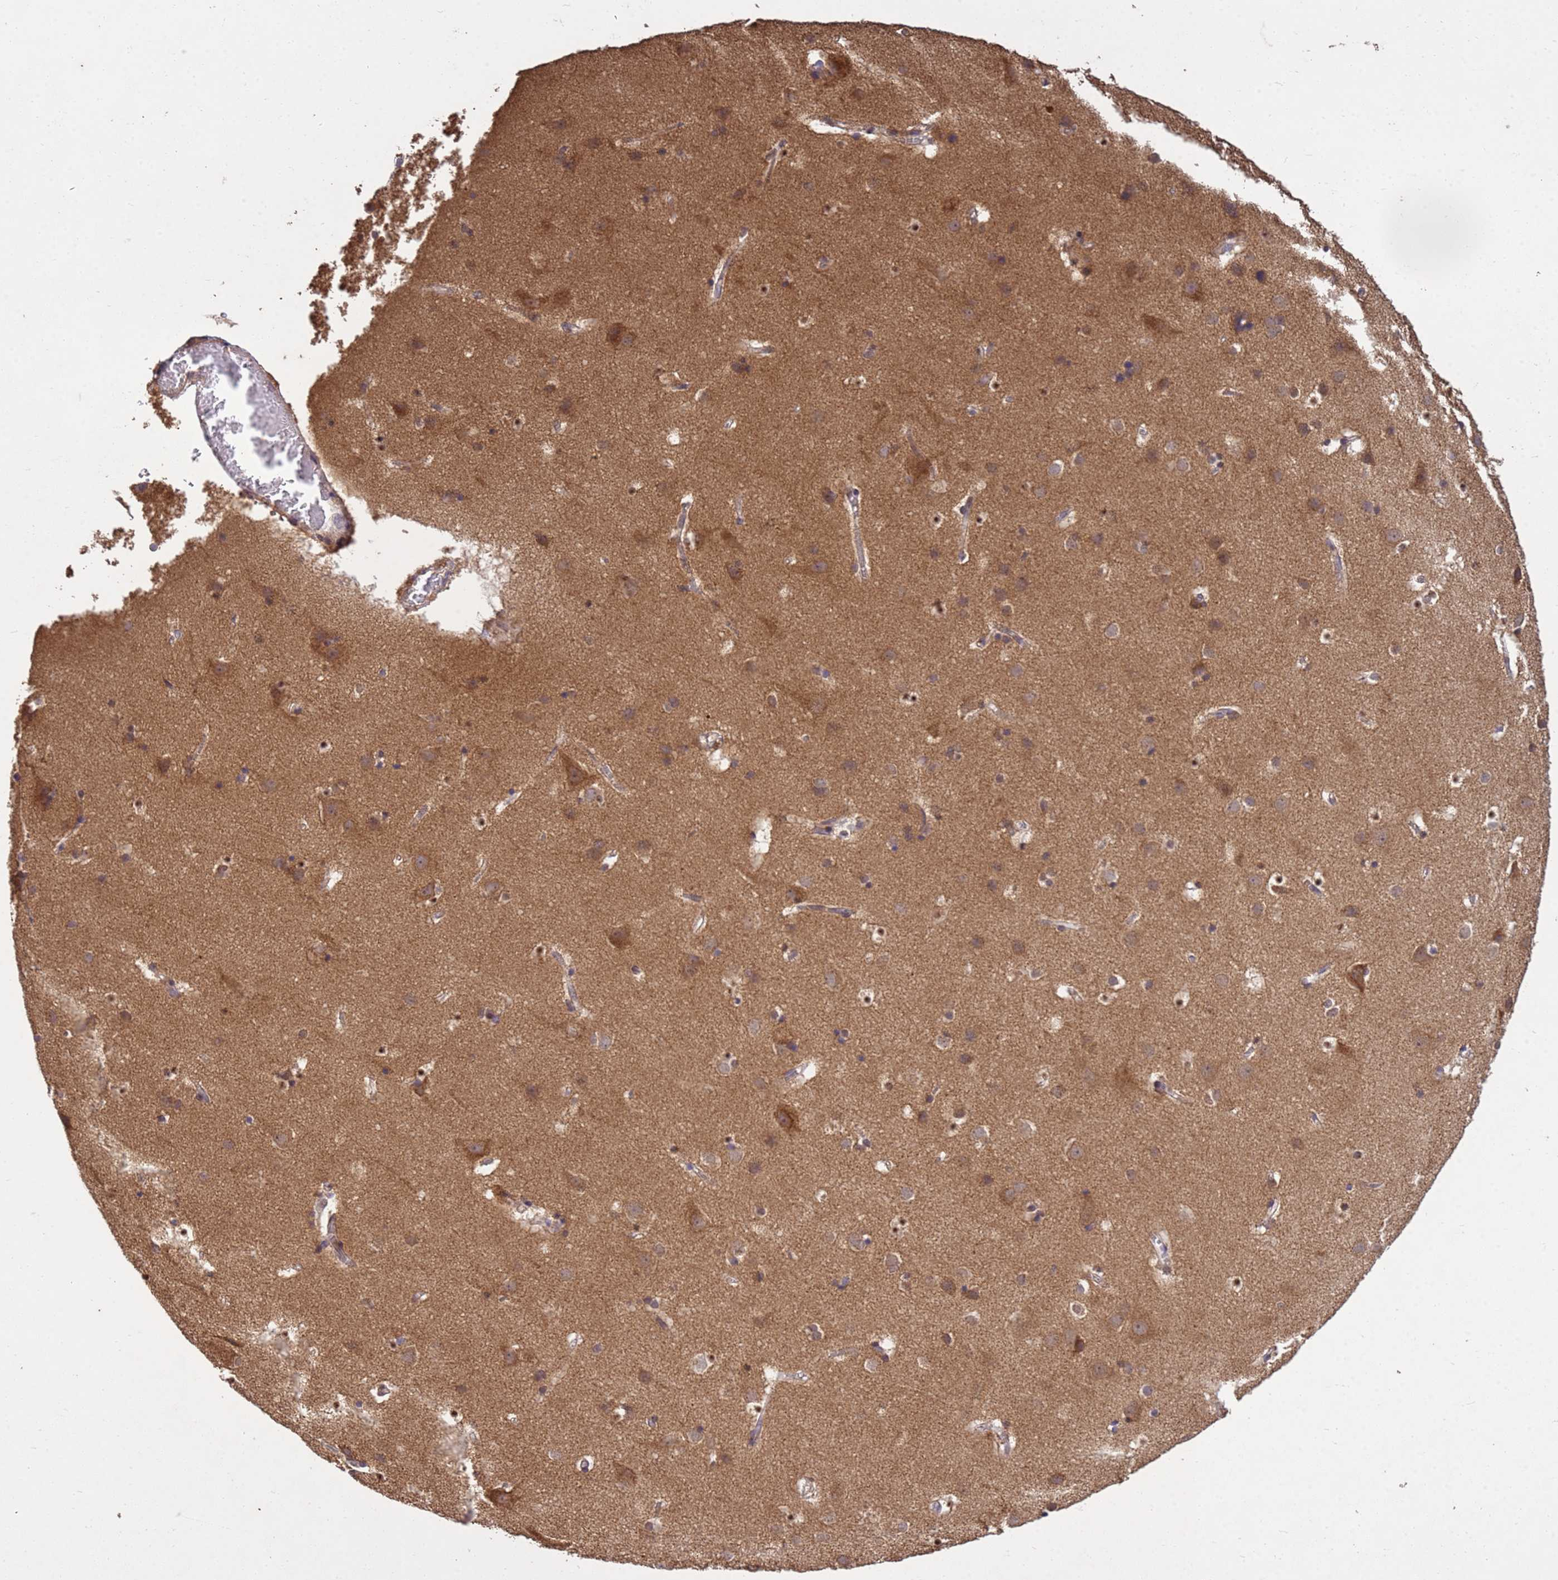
{"staining": {"intensity": "weak", "quantity": ">75%", "location": "cytoplasmic/membranous"}, "tissue": "cerebral cortex", "cell_type": "Endothelial cells", "image_type": "normal", "snomed": [{"axis": "morphology", "description": "Normal tissue, NOS"}, {"axis": "topography", "description": "Cerebral cortex"}], "caption": "The photomicrograph demonstrates staining of normal cerebral cortex, revealing weak cytoplasmic/membranous protein staining (brown color) within endothelial cells. (DAB (3,3'-diaminobenzidine) IHC, brown staining for protein, blue staining for nuclei).", "gene": "P2RX7", "patient": {"sex": "male", "age": 54}}